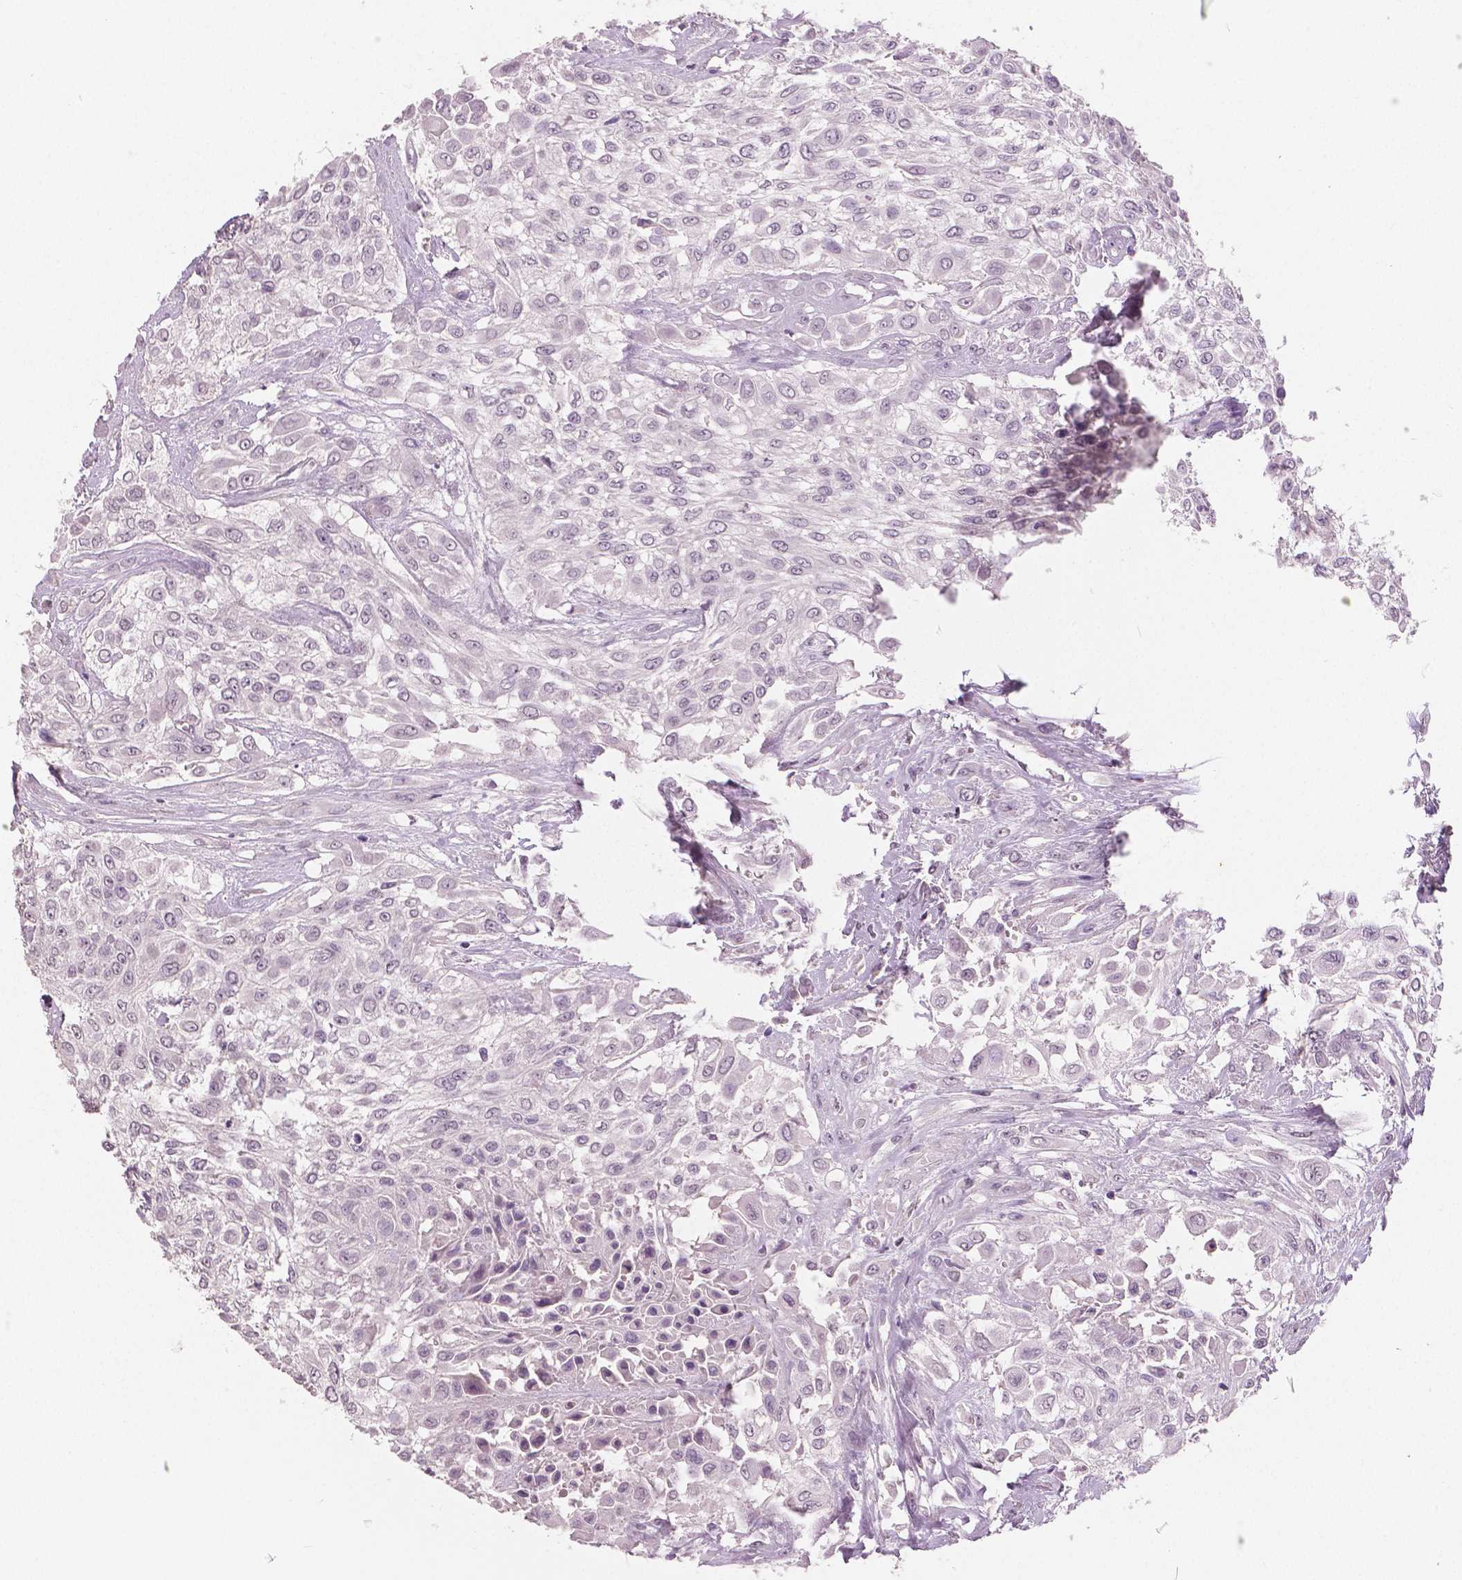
{"staining": {"intensity": "negative", "quantity": "none", "location": "none"}, "tissue": "urothelial cancer", "cell_type": "Tumor cells", "image_type": "cancer", "snomed": [{"axis": "morphology", "description": "Urothelial carcinoma, High grade"}, {"axis": "topography", "description": "Urinary bladder"}], "caption": "High magnification brightfield microscopy of high-grade urothelial carcinoma stained with DAB (brown) and counterstained with hematoxylin (blue): tumor cells show no significant positivity. (DAB (3,3'-diaminobenzidine) IHC visualized using brightfield microscopy, high magnification).", "gene": "NECAB1", "patient": {"sex": "male", "age": 57}}